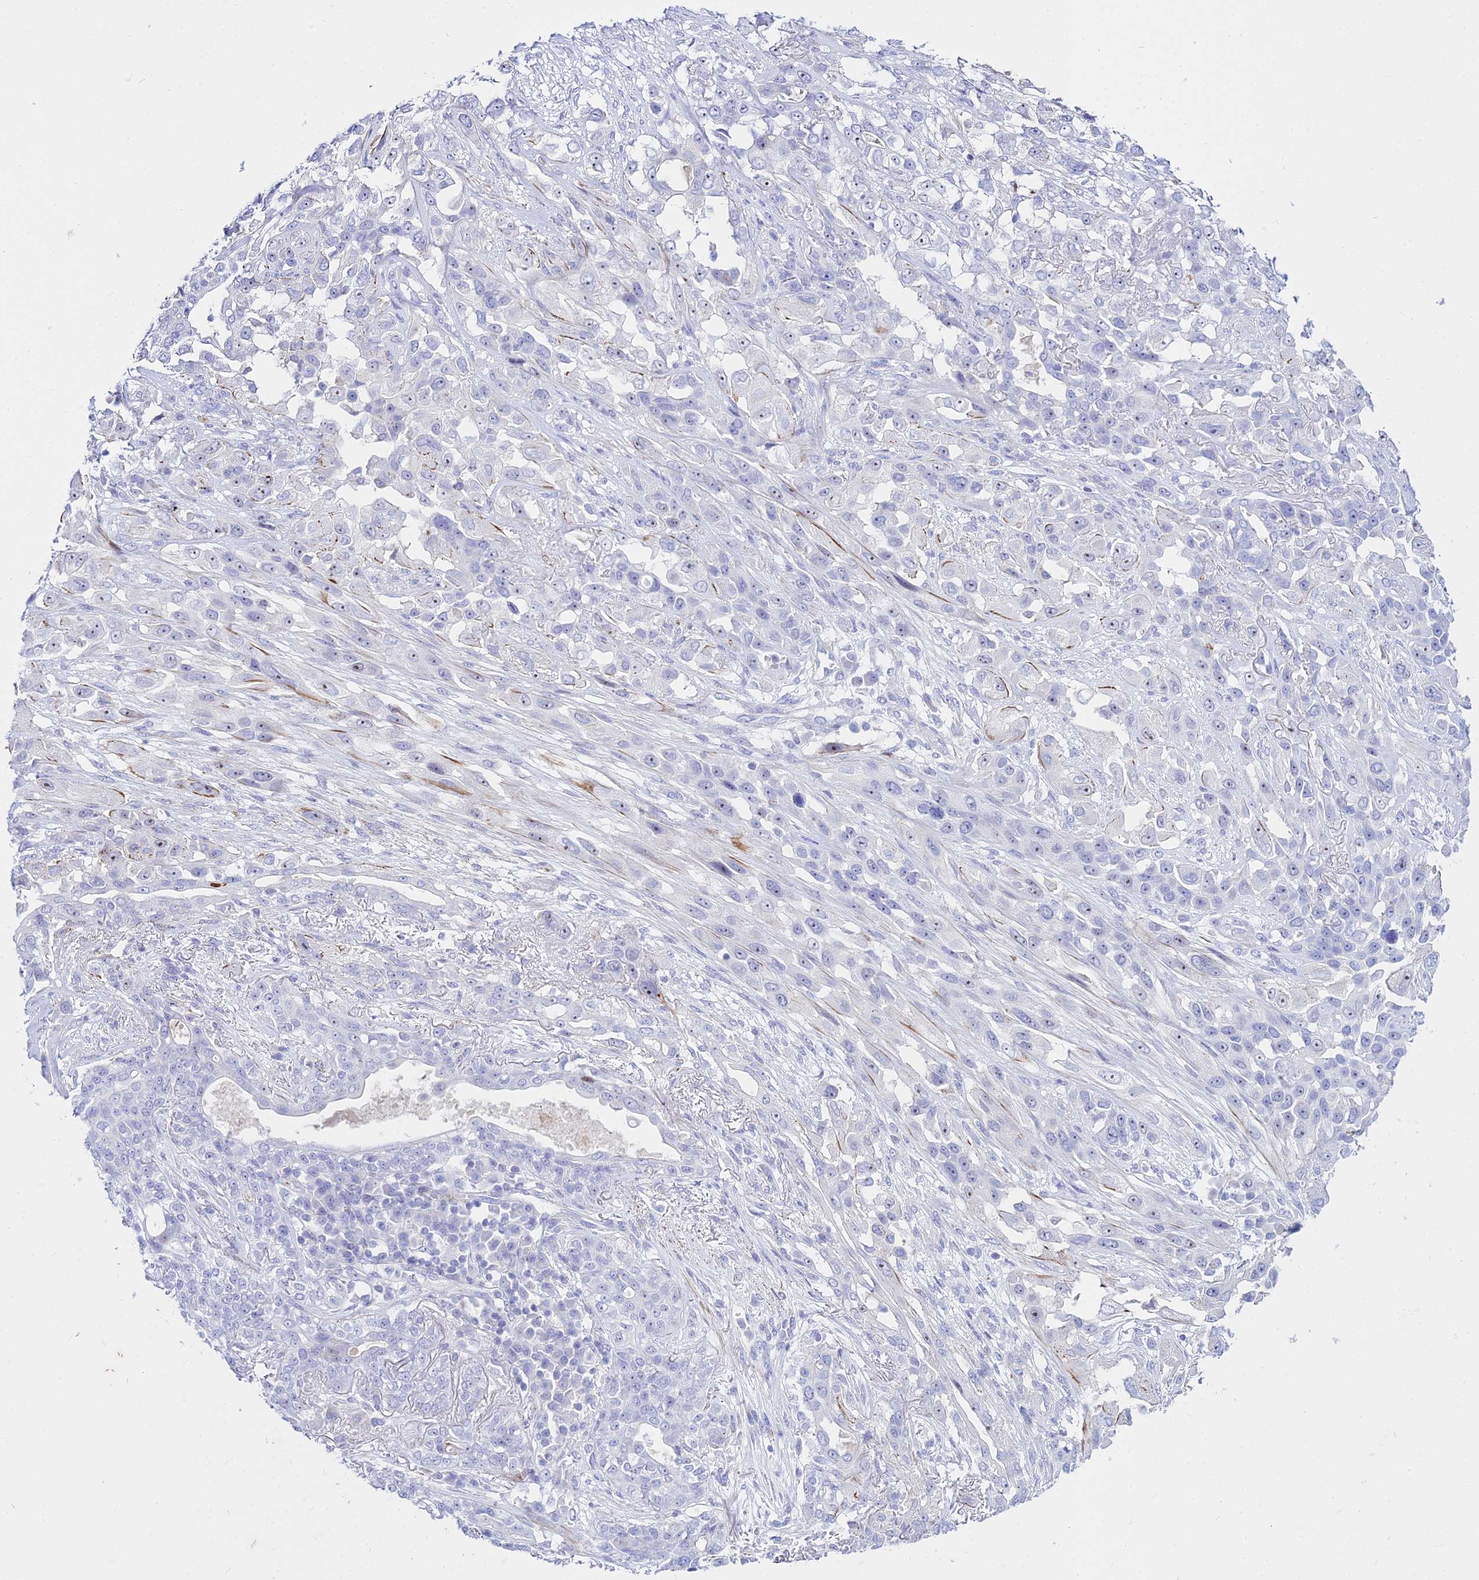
{"staining": {"intensity": "negative", "quantity": "none", "location": "none"}, "tissue": "lung cancer", "cell_type": "Tumor cells", "image_type": "cancer", "snomed": [{"axis": "morphology", "description": "Squamous cell carcinoma, NOS"}, {"axis": "topography", "description": "Lung"}], "caption": "Immunohistochemical staining of human lung cancer demonstrates no significant positivity in tumor cells.", "gene": "DLX1", "patient": {"sex": "female", "age": 70}}